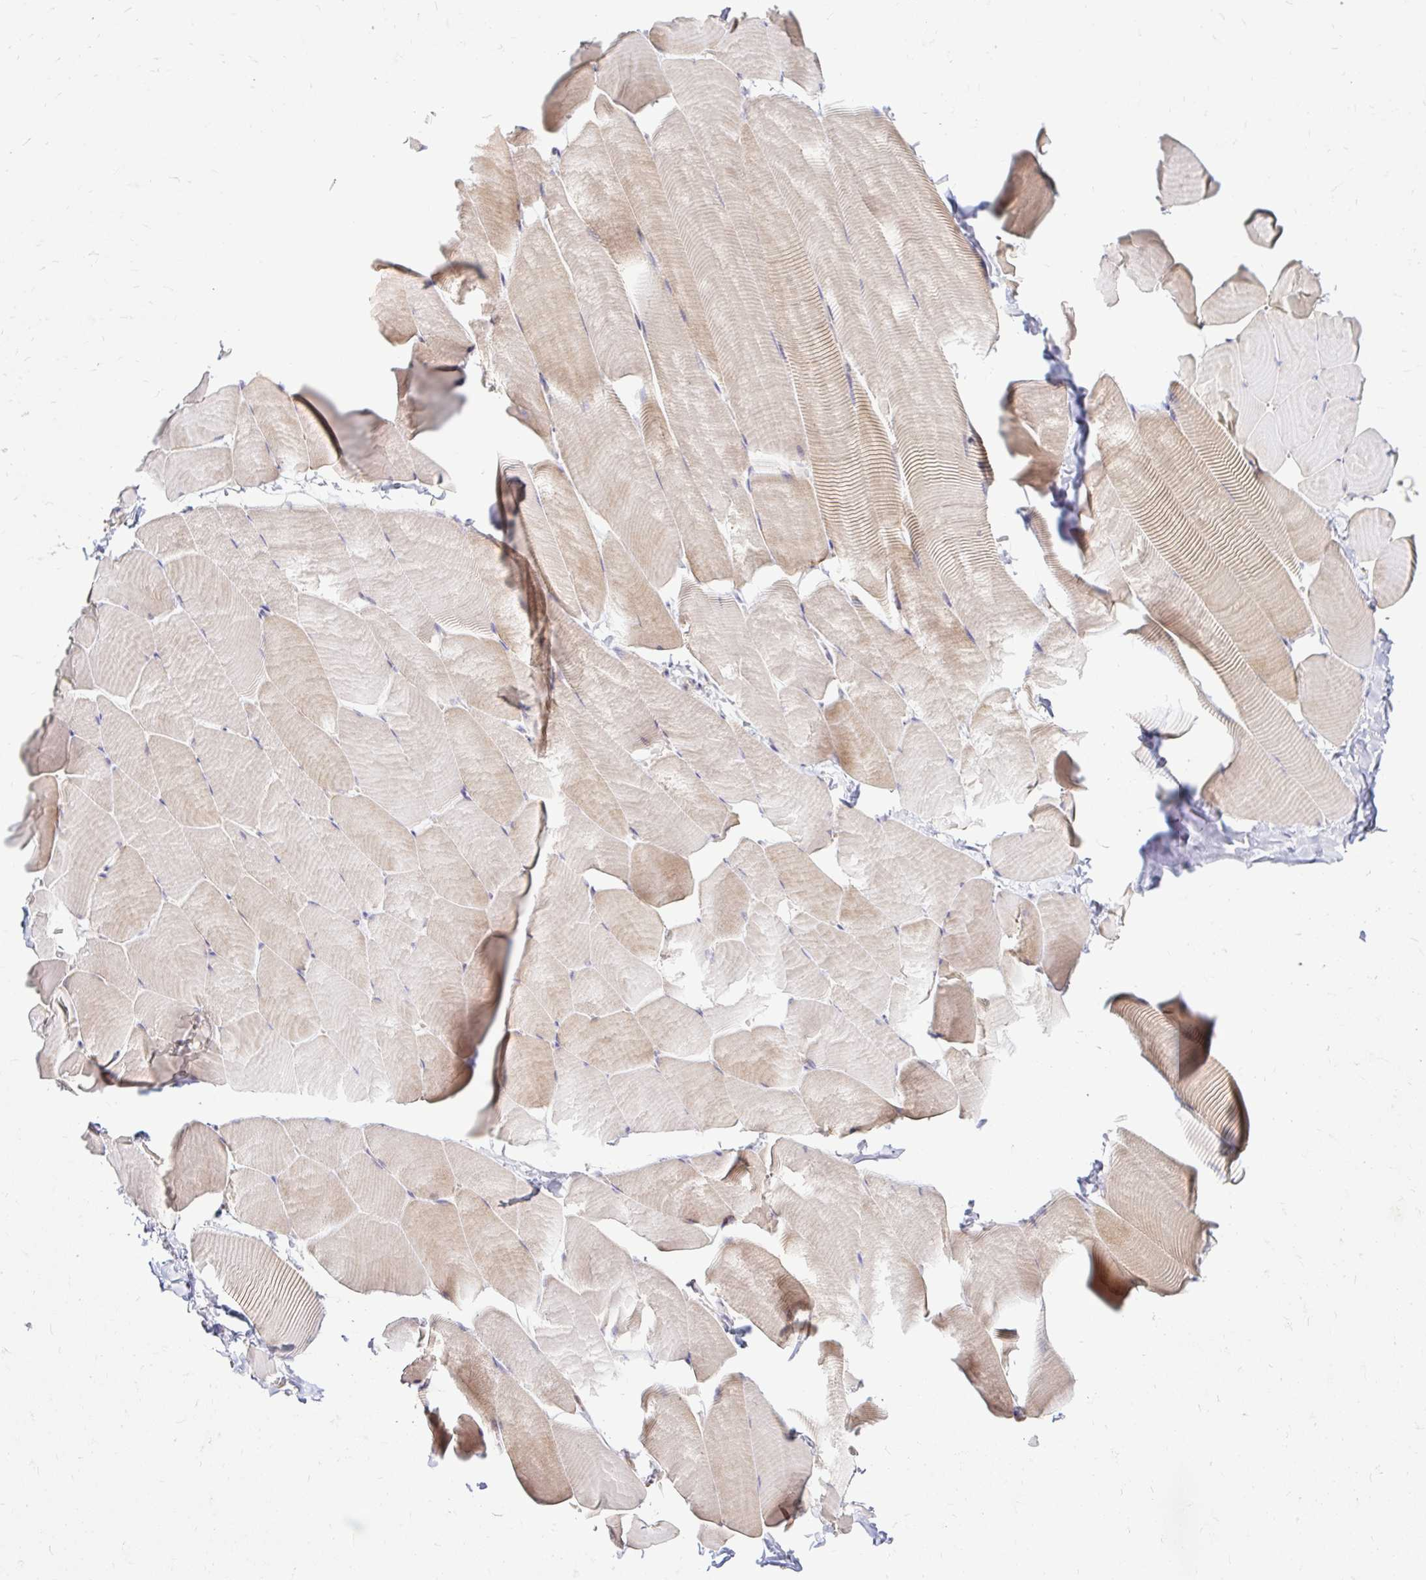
{"staining": {"intensity": "weak", "quantity": "25%-75%", "location": "cytoplasmic/membranous"}, "tissue": "skeletal muscle", "cell_type": "Myocytes", "image_type": "normal", "snomed": [{"axis": "morphology", "description": "Normal tissue, NOS"}, {"axis": "topography", "description": "Skeletal muscle"}], "caption": "Brown immunohistochemical staining in normal human skeletal muscle demonstrates weak cytoplasmic/membranous positivity in about 25%-75% of myocytes.", "gene": "ARHGEF37", "patient": {"sex": "male", "age": 25}}